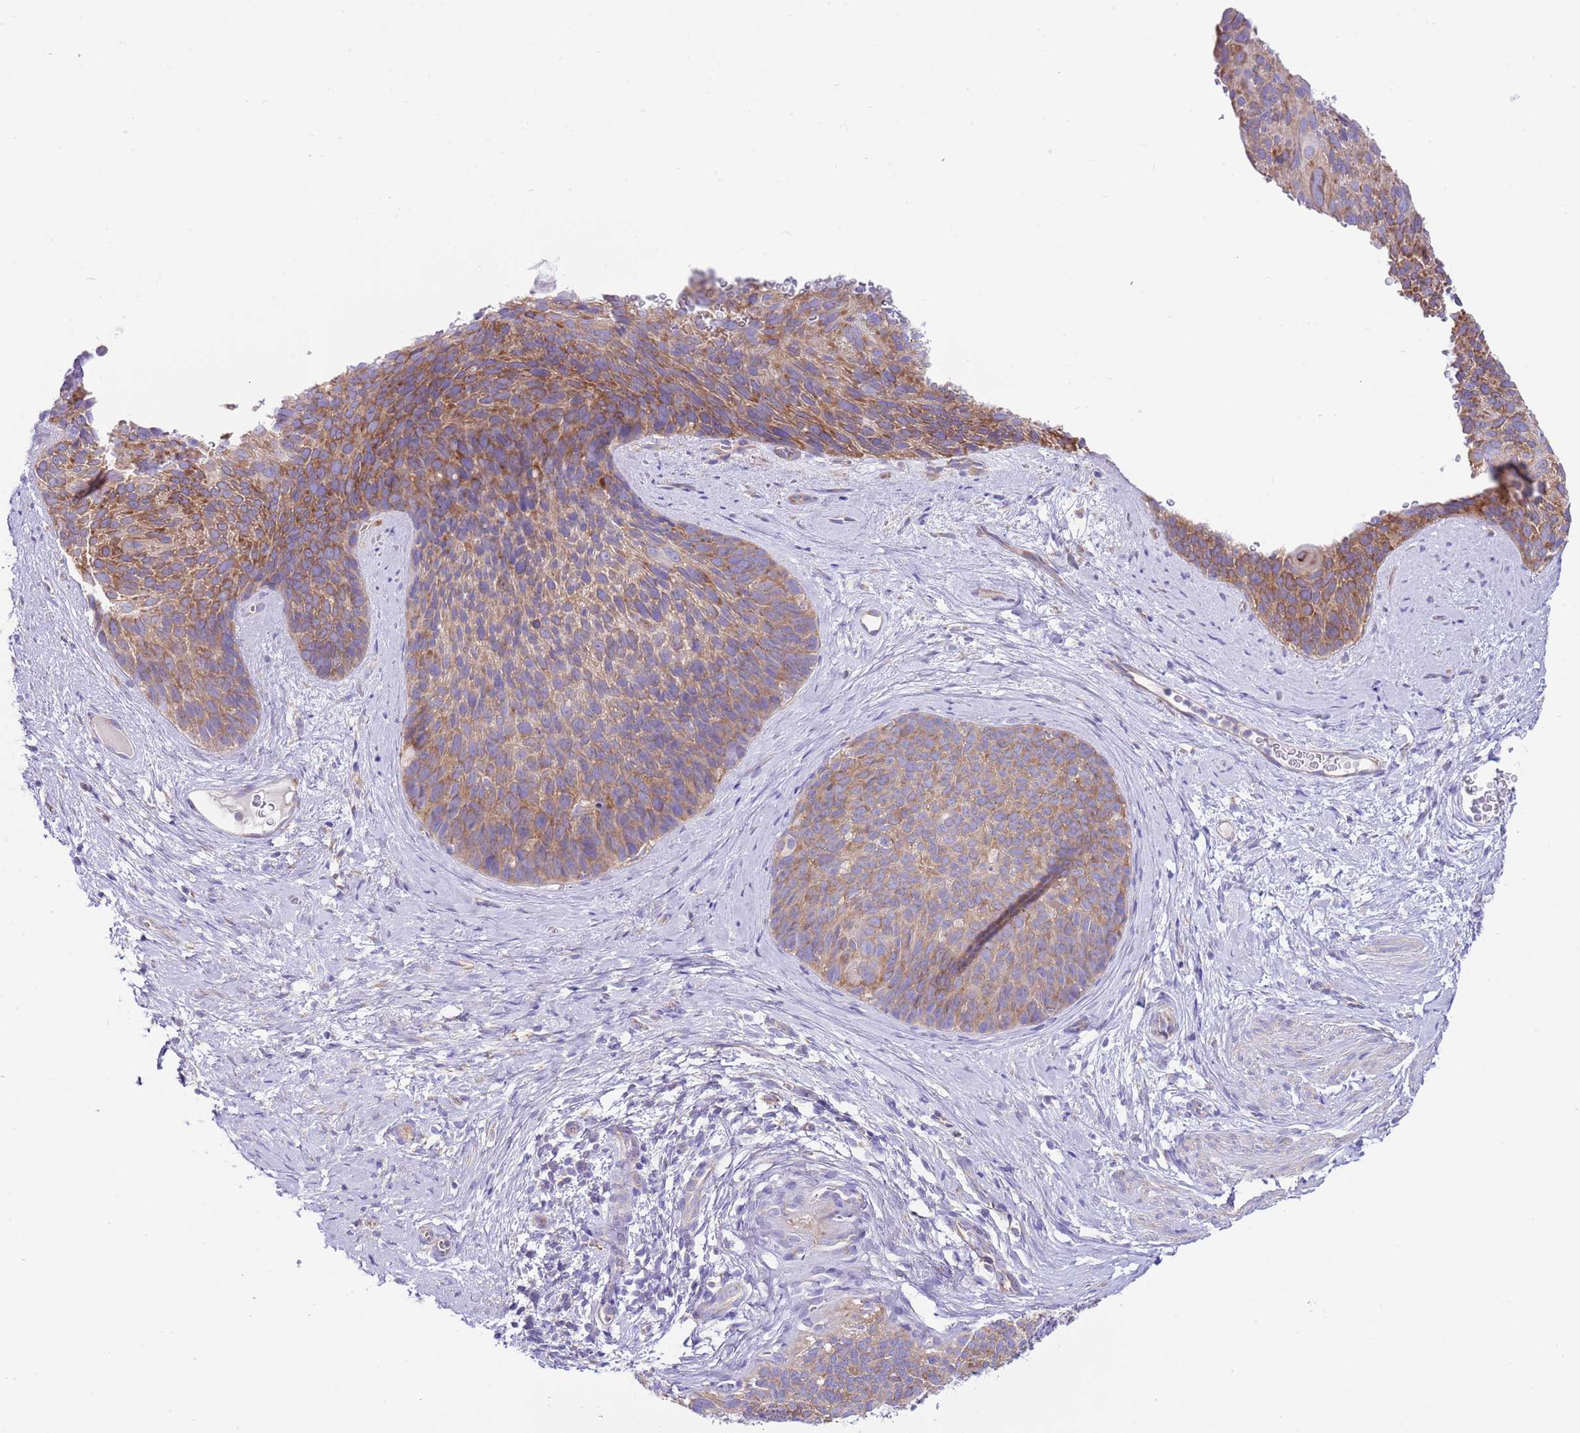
{"staining": {"intensity": "moderate", "quantity": ">75%", "location": "cytoplasmic/membranous"}, "tissue": "cervical cancer", "cell_type": "Tumor cells", "image_type": "cancer", "snomed": [{"axis": "morphology", "description": "Squamous cell carcinoma, NOS"}, {"axis": "topography", "description": "Cervix"}], "caption": "Cervical cancer stained with DAB (3,3'-diaminobenzidine) IHC demonstrates medium levels of moderate cytoplasmic/membranous staining in about >75% of tumor cells.", "gene": "RPS10", "patient": {"sex": "female", "age": 80}}